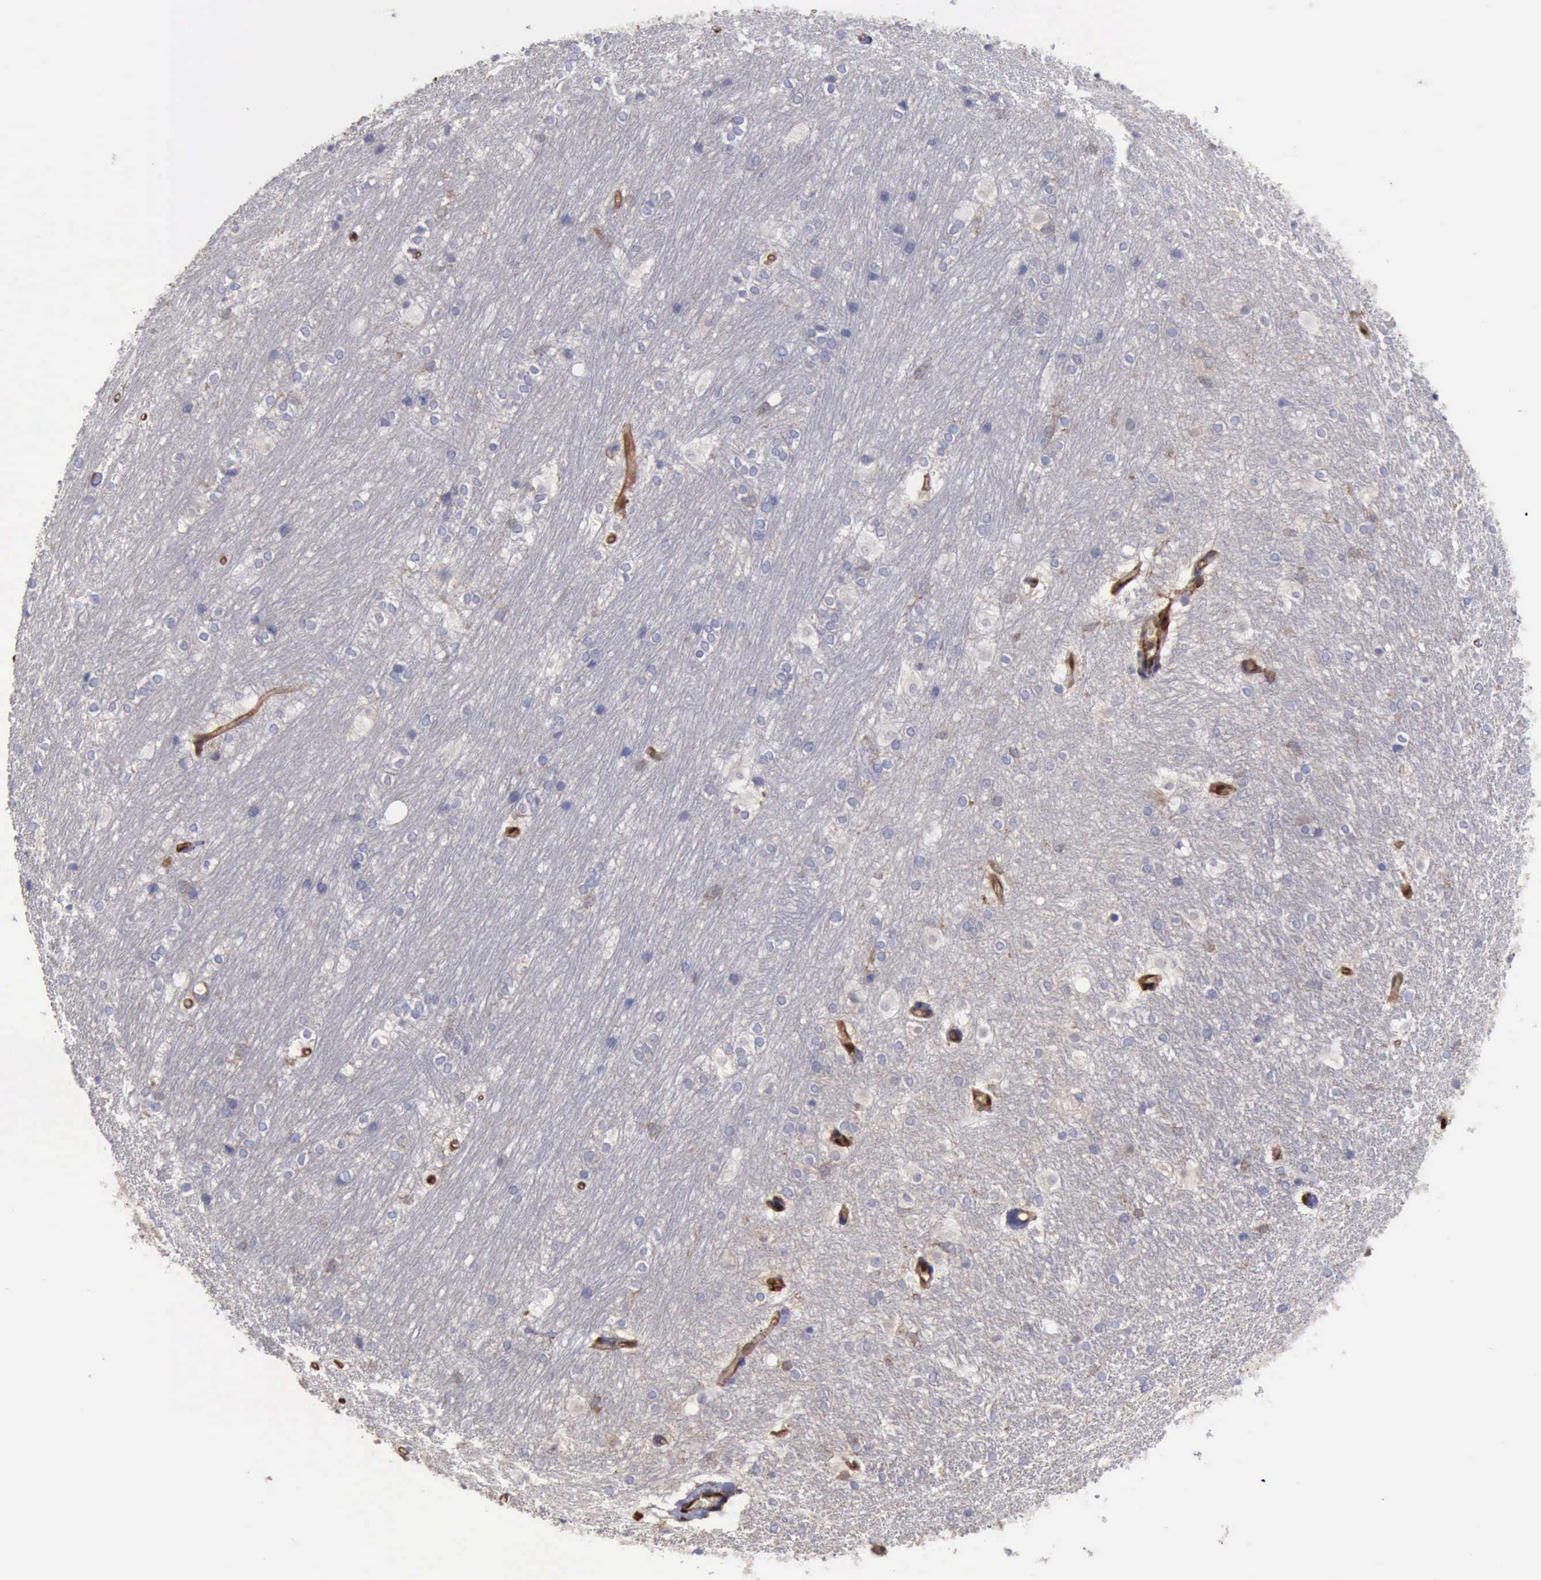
{"staining": {"intensity": "negative", "quantity": "none", "location": "none"}, "tissue": "hippocampus", "cell_type": "Glial cells", "image_type": "normal", "snomed": [{"axis": "morphology", "description": "Normal tissue, NOS"}, {"axis": "topography", "description": "Cerebellum"}], "caption": "Hippocampus stained for a protein using immunohistochemistry displays no staining glial cells.", "gene": "PDCD4", "patient": {"sex": "male", "age": 76}}